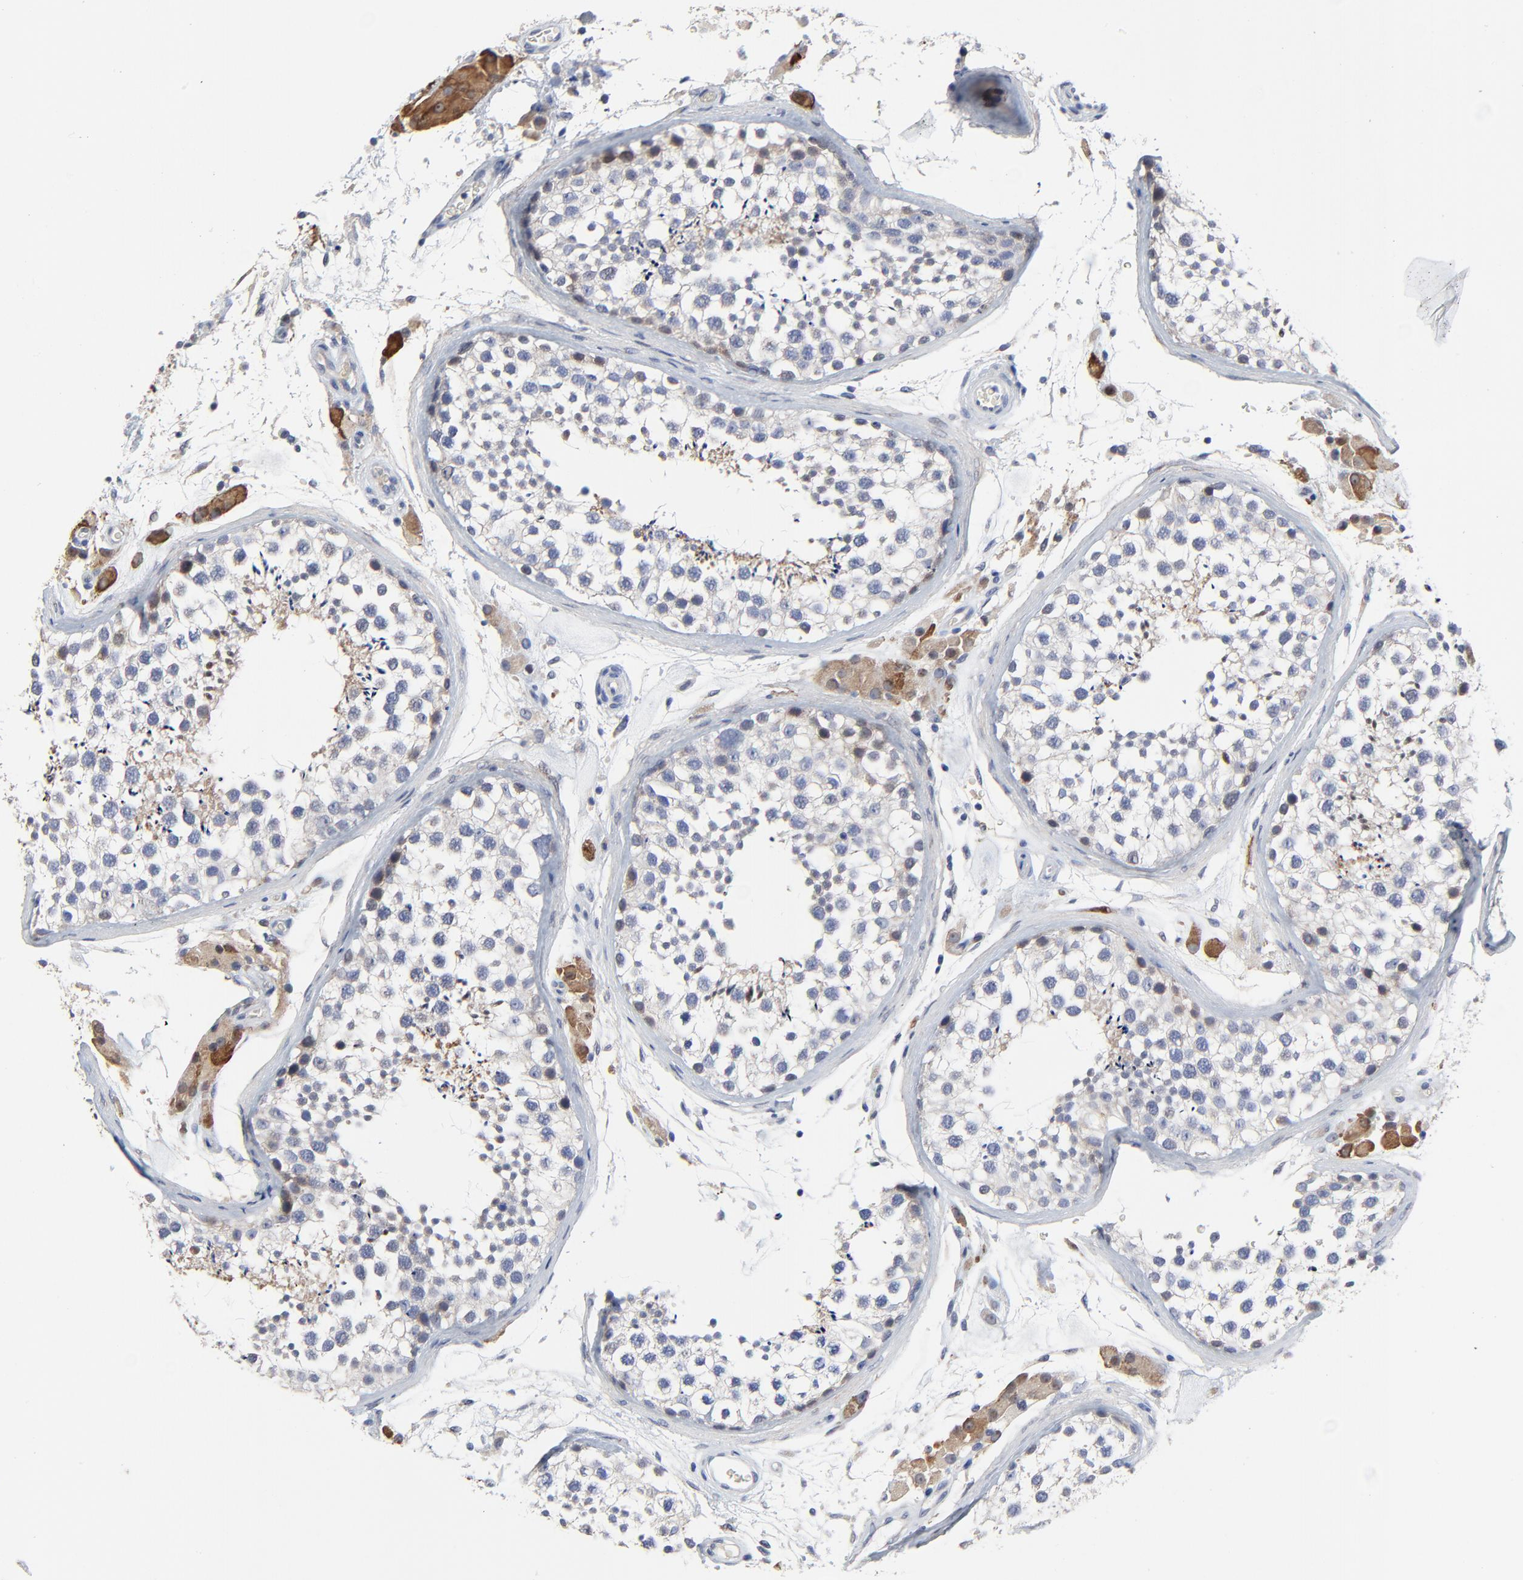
{"staining": {"intensity": "negative", "quantity": "none", "location": "none"}, "tissue": "testis", "cell_type": "Cells in seminiferous ducts", "image_type": "normal", "snomed": [{"axis": "morphology", "description": "Normal tissue, NOS"}, {"axis": "topography", "description": "Testis"}], "caption": "This image is of normal testis stained with immunohistochemistry to label a protein in brown with the nuclei are counter-stained blue. There is no positivity in cells in seminiferous ducts. (Brightfield microscopy of DAB immunohistochemistry (IHC) at high magnification).", "gene": "NLGN3", "patient": {"sex": "male", "age": 46}}